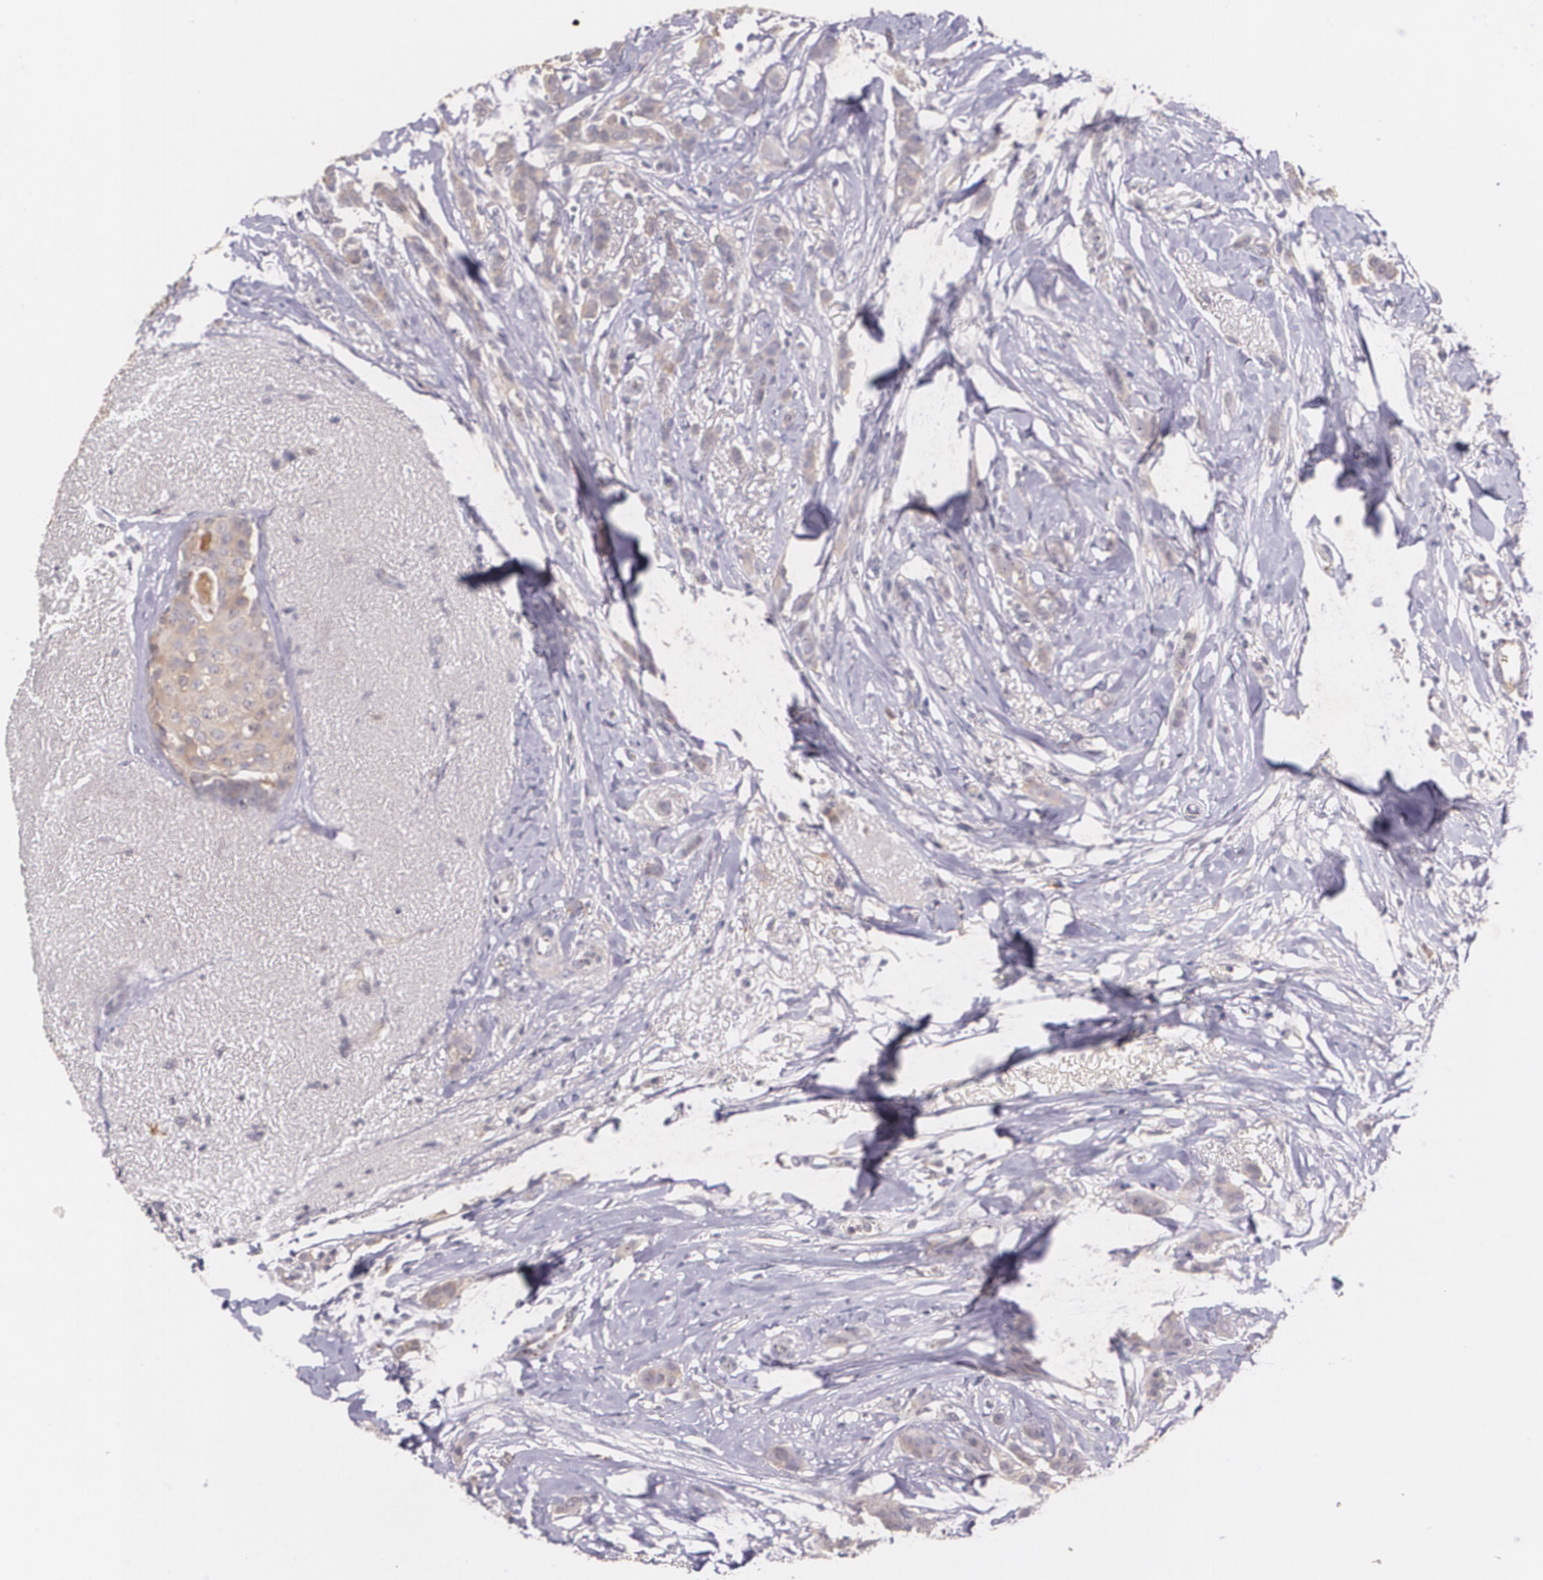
{"staining": {"intensity": "moderate", "quantity": ">75%", "location": "cytoplasmic/membranous"}, "tissue": "breast cancer", "cell_type": "Tumor cells", "image_type": "cancer", "snomed": [{"axis": "morphology", "description": "Lobular carcinoma"}, {"axis": "topography", "description": "Breast"}], "caption": "Breast cancer (lobular carcinoma) stained with DAB (3,3'-diaminobenzidine) immunohistochemistry (IHC) displays medium levels of moderate cytoplasmic/membranous positivity in approximately >75% of tumor cells. (DAB (3,3'-diaminobenzidine) = brown stain, brightfield microscopy at high magnification).", "gene": "TM4SF1", "patient": {"sex": "female", "age": 55}}